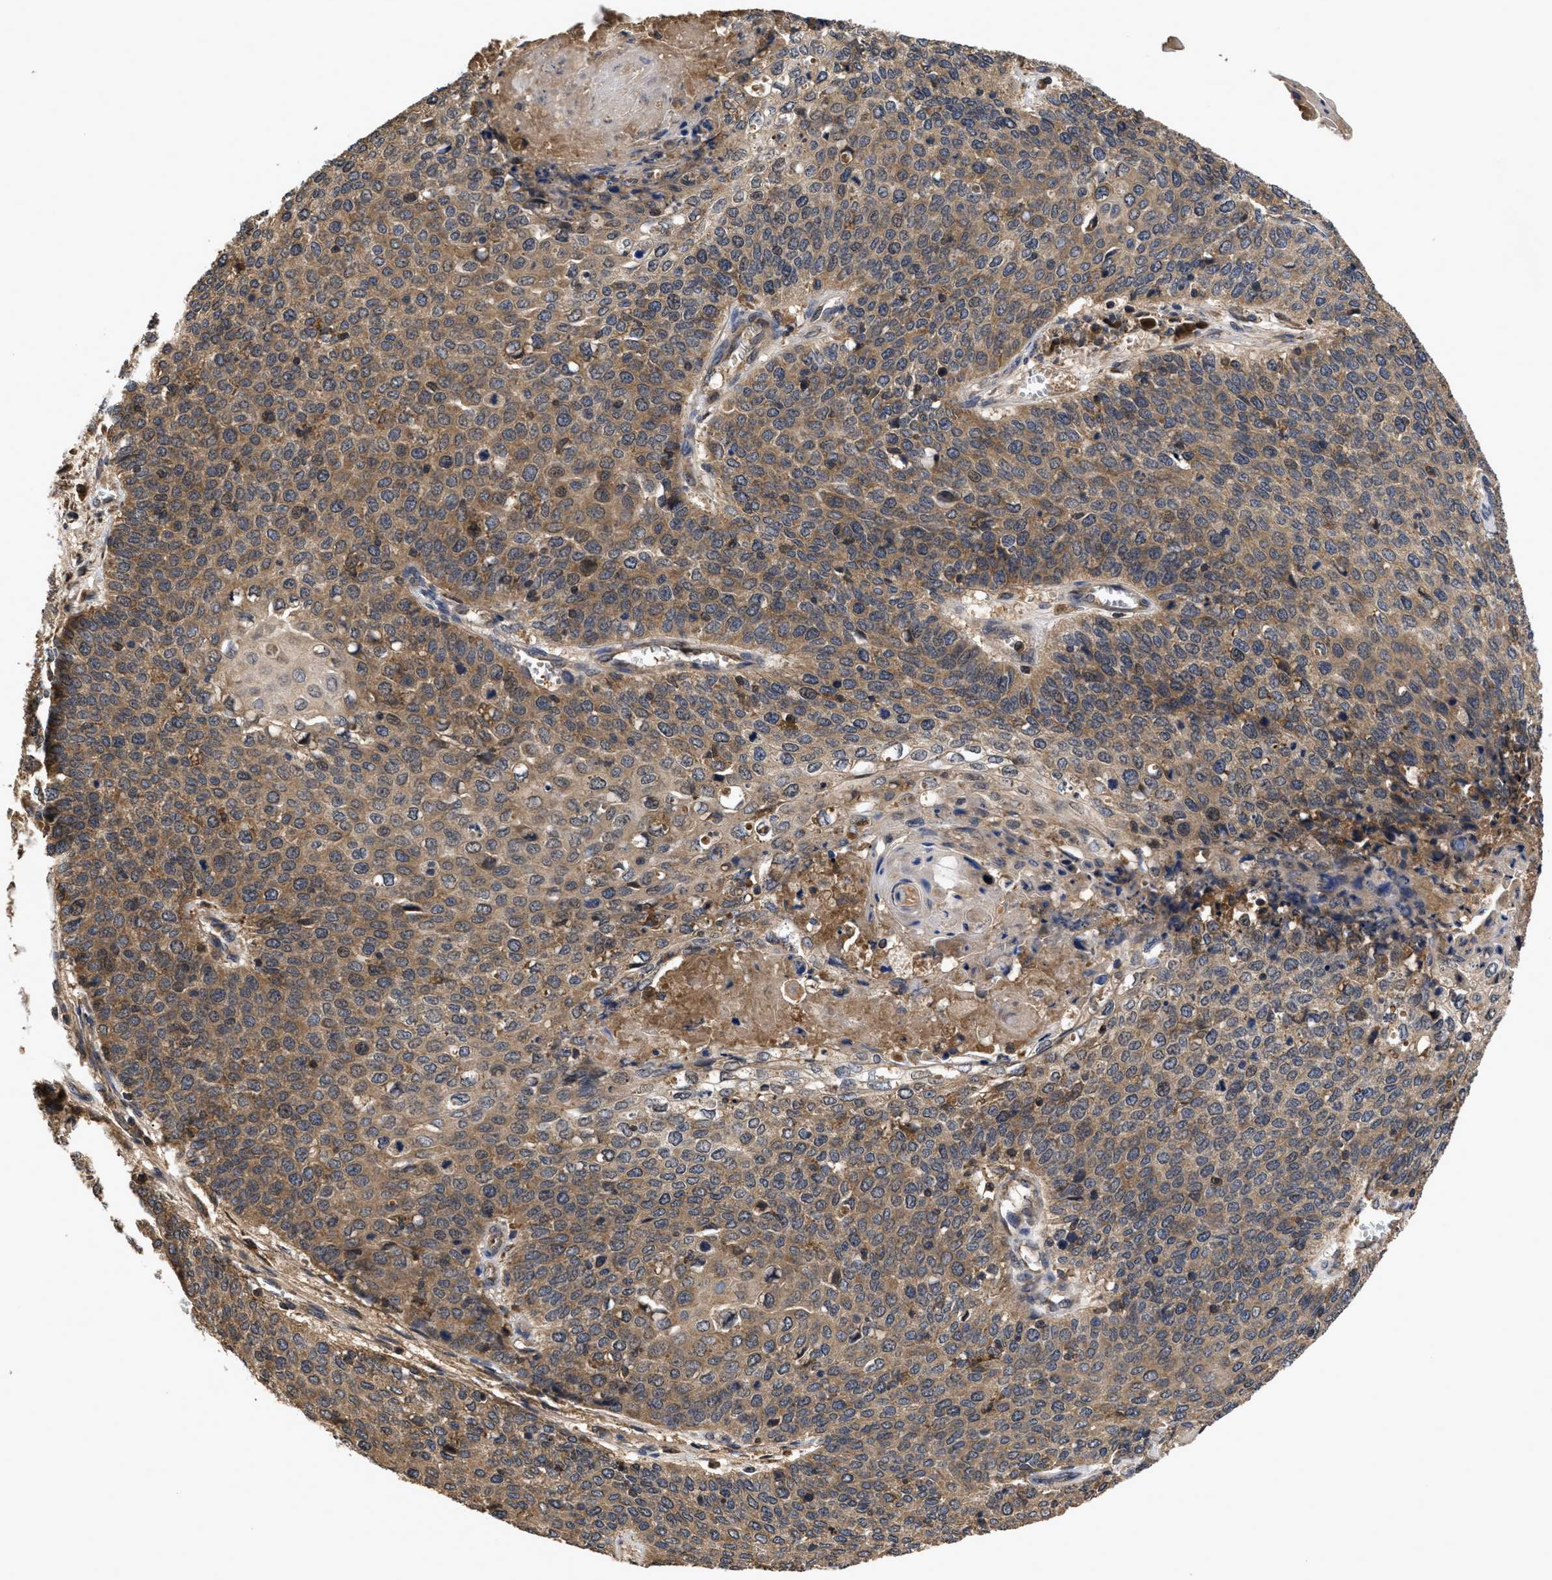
{"staining": {"intensity": "moderate", "quantity": ">75%", "location": "cytoplasmic/membranous"}, "tissue": "cervical cancer", "cell_type": "Tumor cells", "image_type": "cancer", "snomed": [{"axis": "morphology", "description": "Squamous cell carcinoma, NOS"}, {"axis": "topography", "description": "Cervix"}], "caption": "Immunohistochemistry (IHC) staining of cervical squamous cell carcinoma, which demonstrates medium levels of moderate cytoplasmic/membranous positivity in about >75% of tumor cells indicating moderate cytoplasmic/membranous protein staining. The staining was performed using DAB (3,3'-diaminobenzidine) (brown) for protein detection and nuclei were counterstained in hematoxylin (blue).", "gene": "LRRC3", "patient": {"sex": "female", "age": 39}}